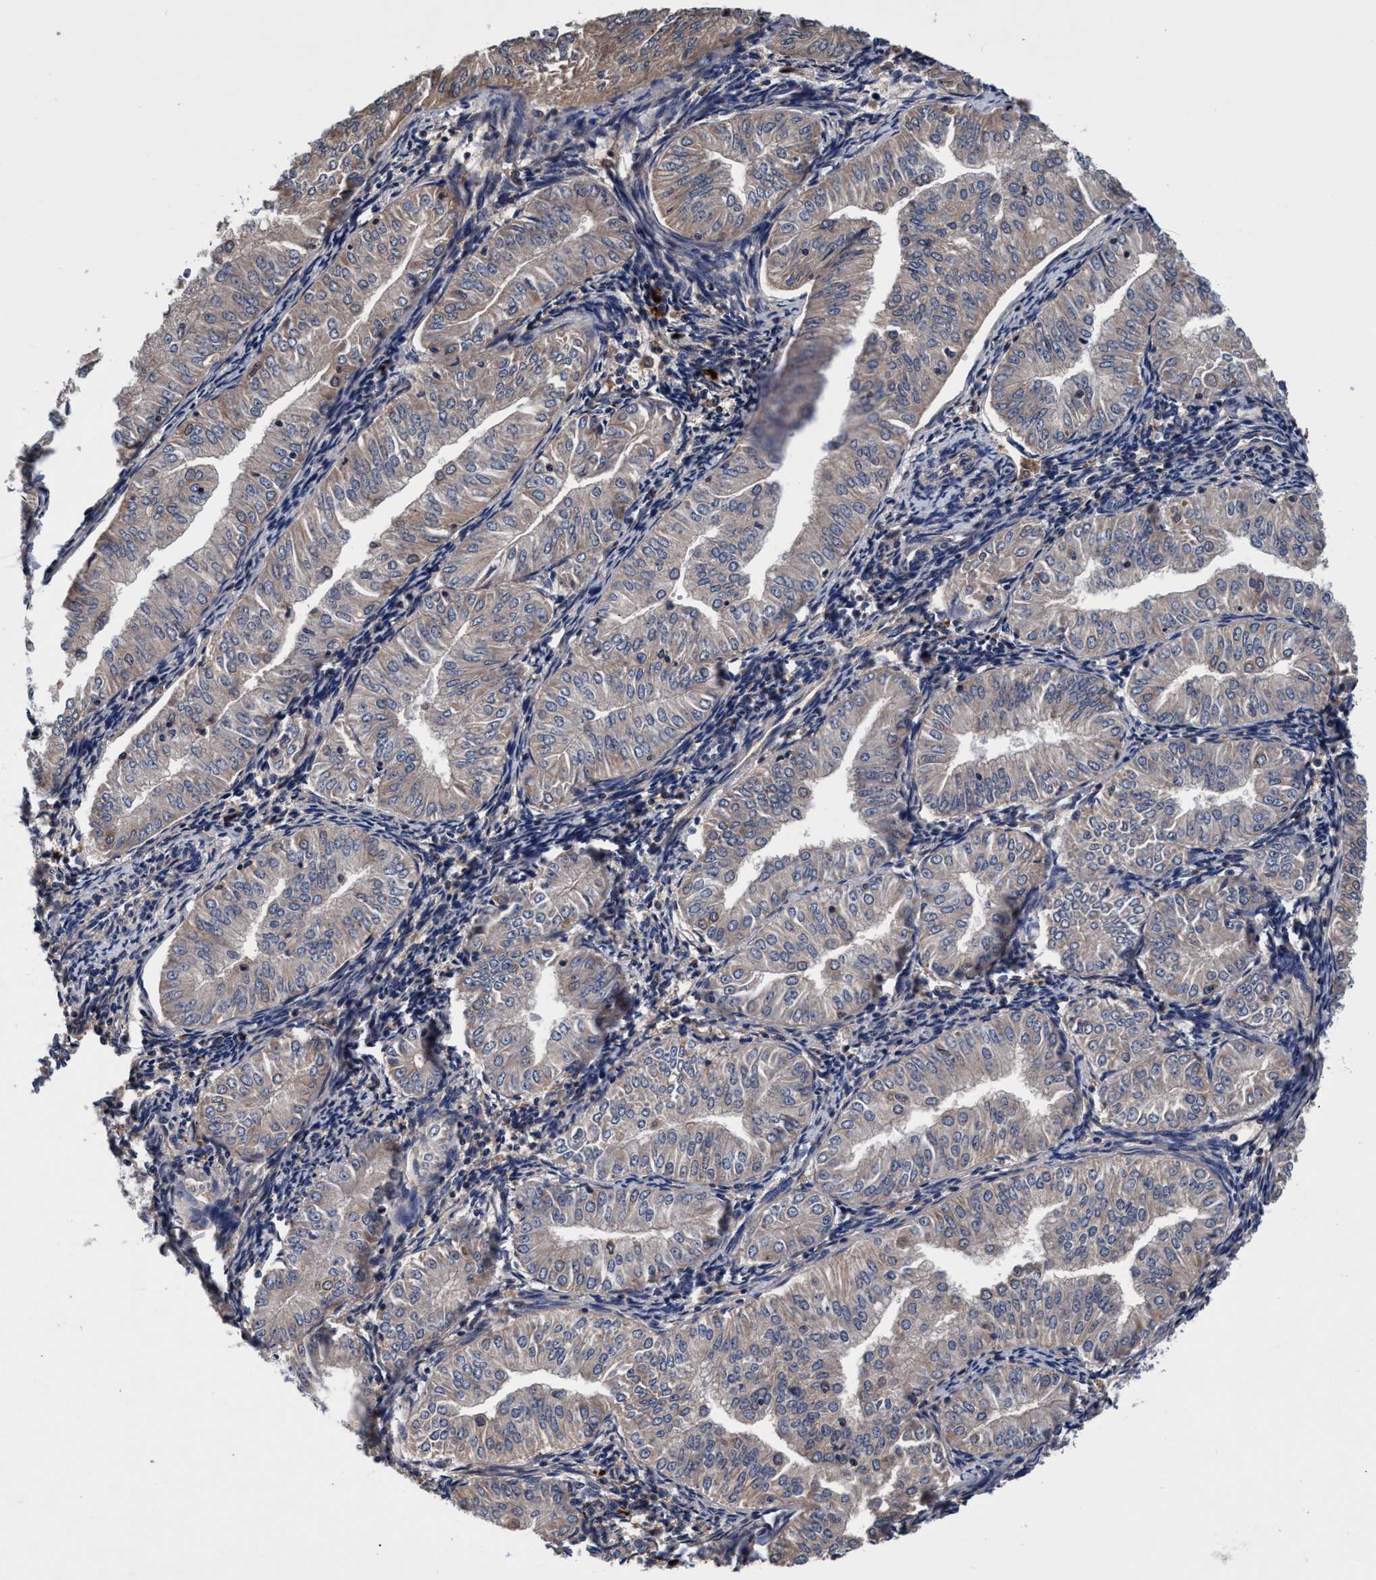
{"staining": {"intensity": "weak", "quantity": "<25%", "location": "cytoplasmic/membranous"}, "tissue": "endometrial cancer", "cell_type": "Tumor cells", "image_type": "cancer", "snomed": [{"axis": "morphology", "description": "Normal tissue, NOS"}, {"axis": "morphology", "description": "Adenocarcinoma, NOS"}, {"axis": "topography", "description": "Endometrium"}], "caption": "An image of endometrial cancer stained for a protein reveals no brown staining in tumor cells. (DAB (3,3'-diaminobenzidine) immunohistochemistry, high magnification).", "gene": "RNF208", "patient": {"sex": "female", "age": 53}}